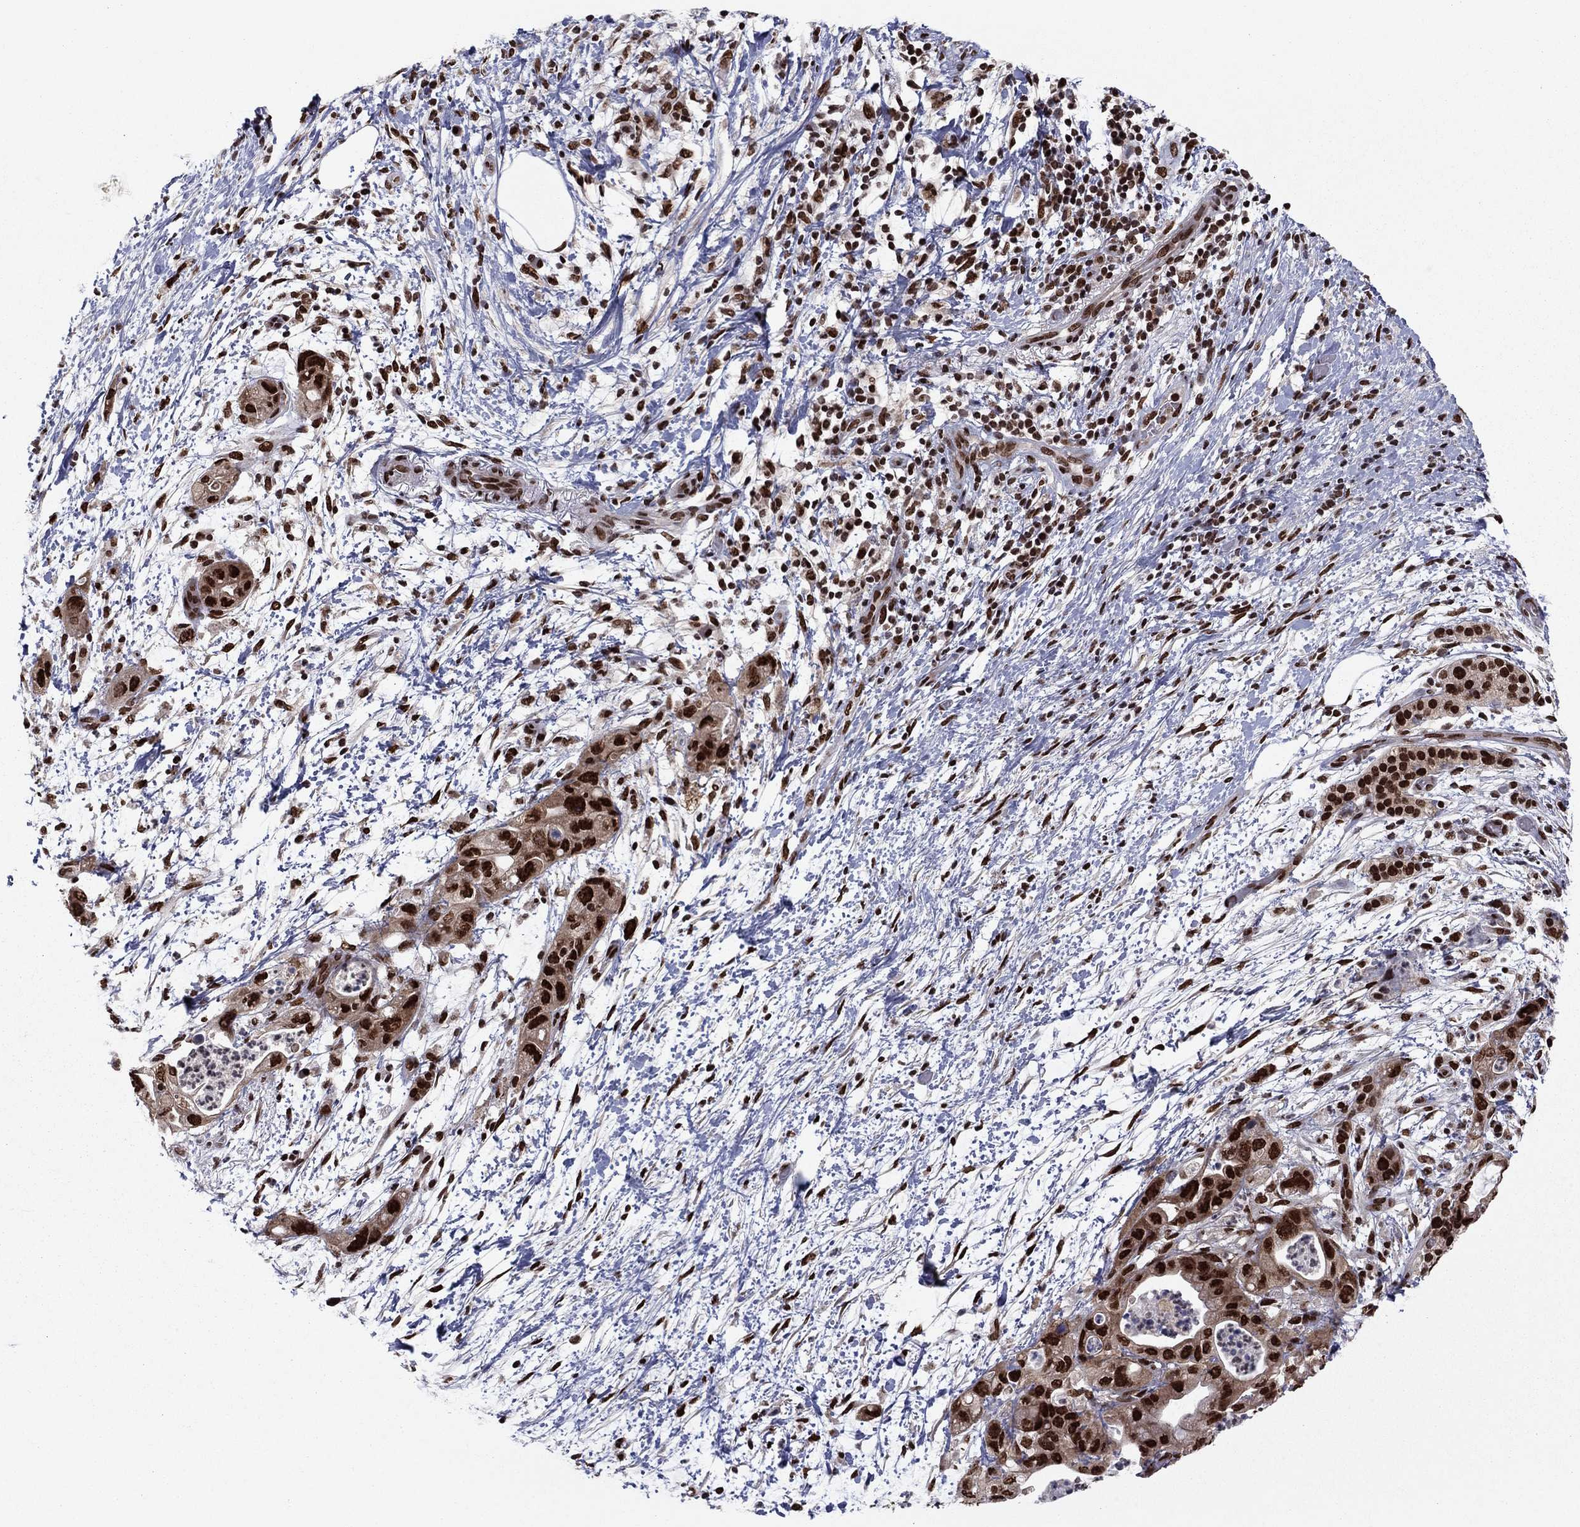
{"staining": {"intensity": "strong", "quantity": ">75%", "location": "nuclear"}, "tissue": "pancreatic cancer", "cell_type": "Tumor cells", "image_type": "cancer", "snomed": [{"axis": "morphology", "description": "Adenocarcinoma, NOS"}, {"axis": "topography", "description": "Pancreas"}], "caption": "DAB (3,3'-diaminobenzidine) immunohistochemical staining of pancreatic cancer displays strong nuclear protein positivity in approximately >75% of tumor cells.", "gene": "USP54", "patient": {"sex": "female", "age": 72}}